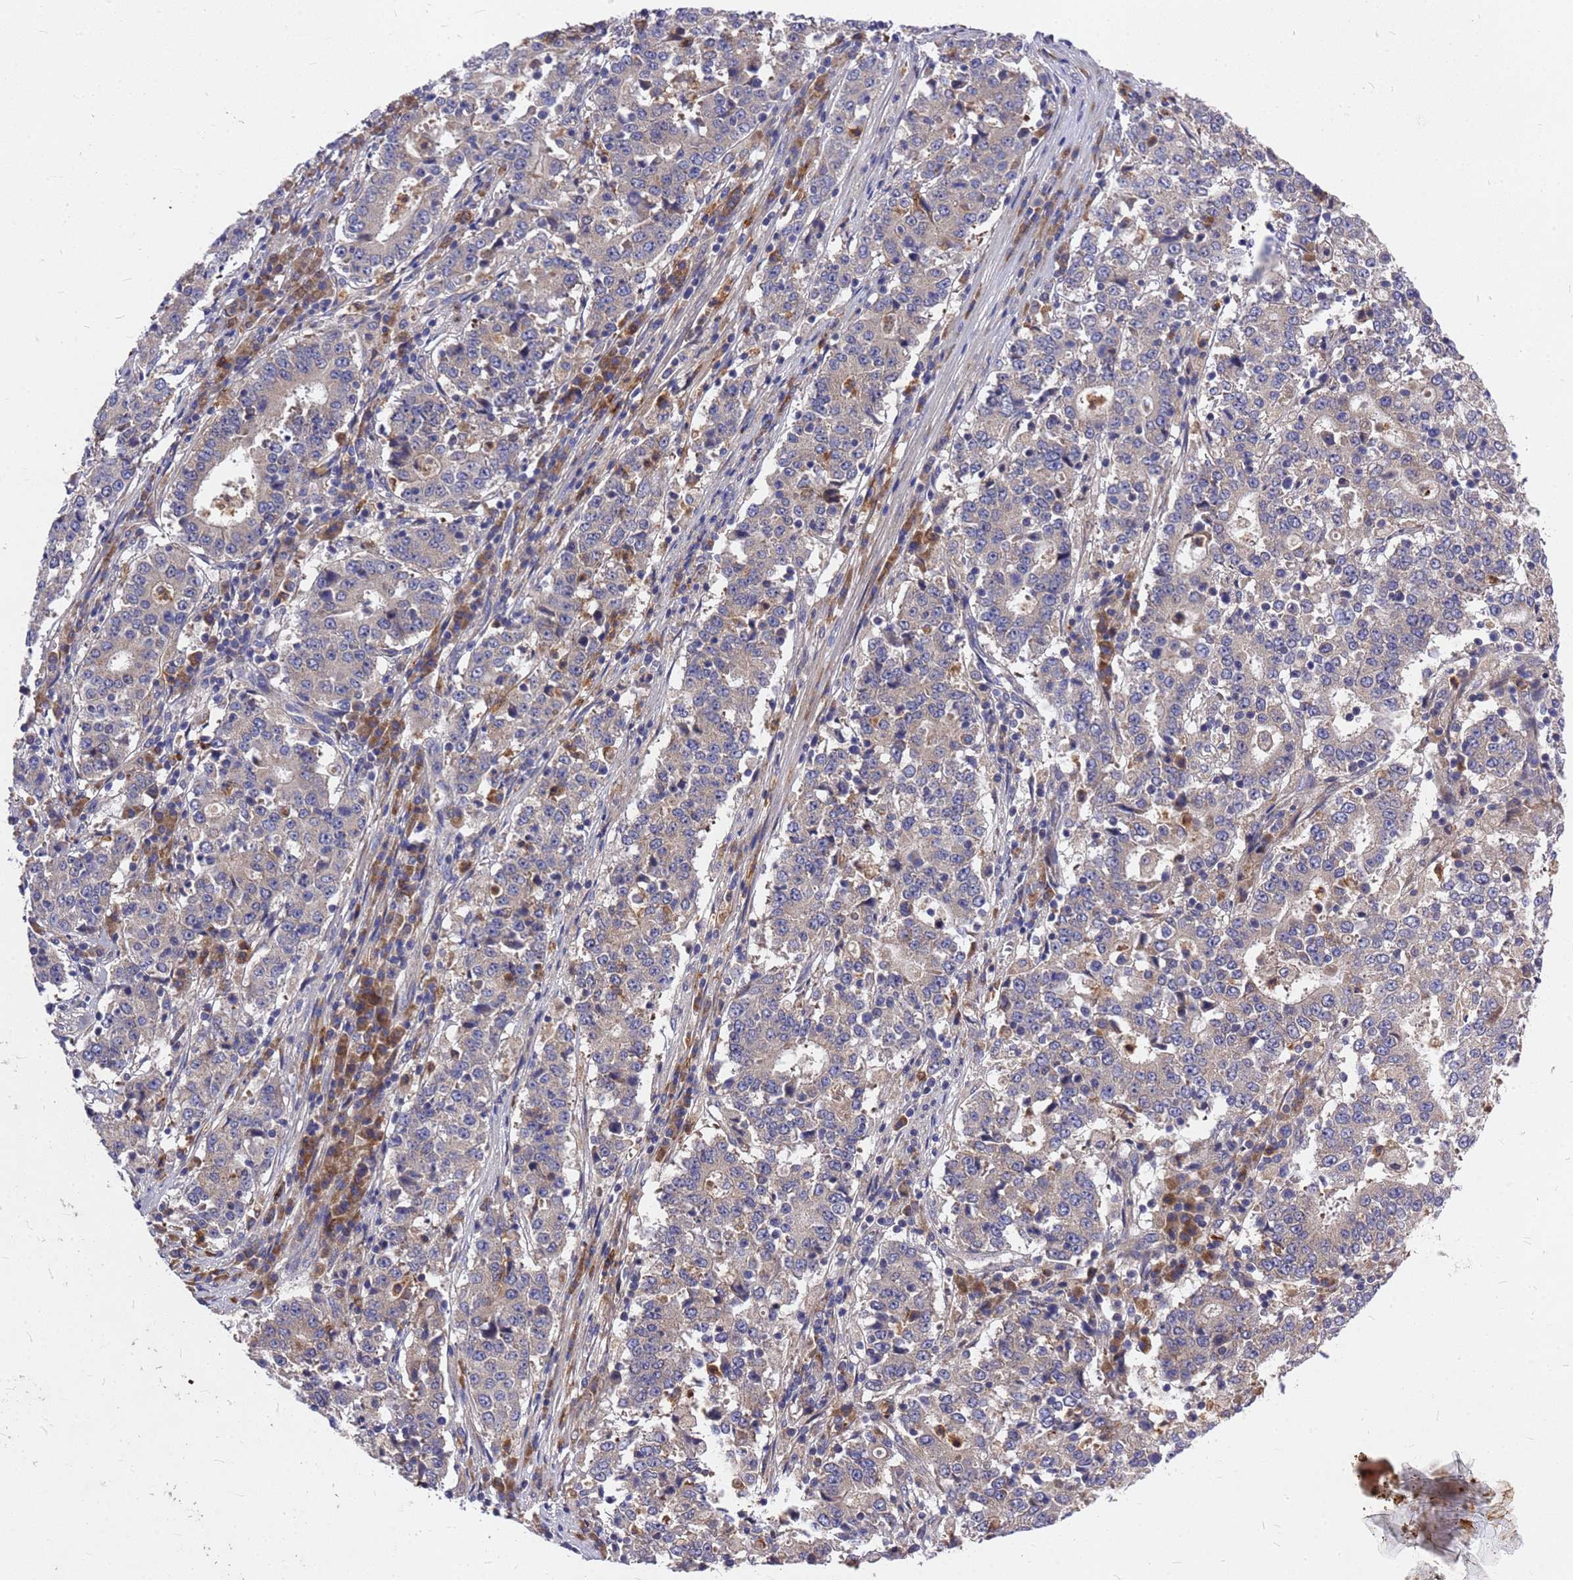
{"staining": {"intensity": "negative", "quantity": "none", "location": "none"}, "tissue": "stomach cancer", "cell_type": "Tumor cells", "image_type": "cancer", "snomed": [{"axis": "morphology", "description": "Adenocarcinoma, NOS"}, {"axis": "topography", "description": "Stomach"}], "caption": "A photomicrograph of stomach cancer (adenocarcinoma) stained for a protein demonstrates no brown staining in tumor cells. The staining was performed using DAB to visualize the protein expression in brown, while the nuclei were stained in blue with hematoxylin (Magnification: 20x).", "gene": "ZNF717", "patient": {"sex": "male", "age": 59}}